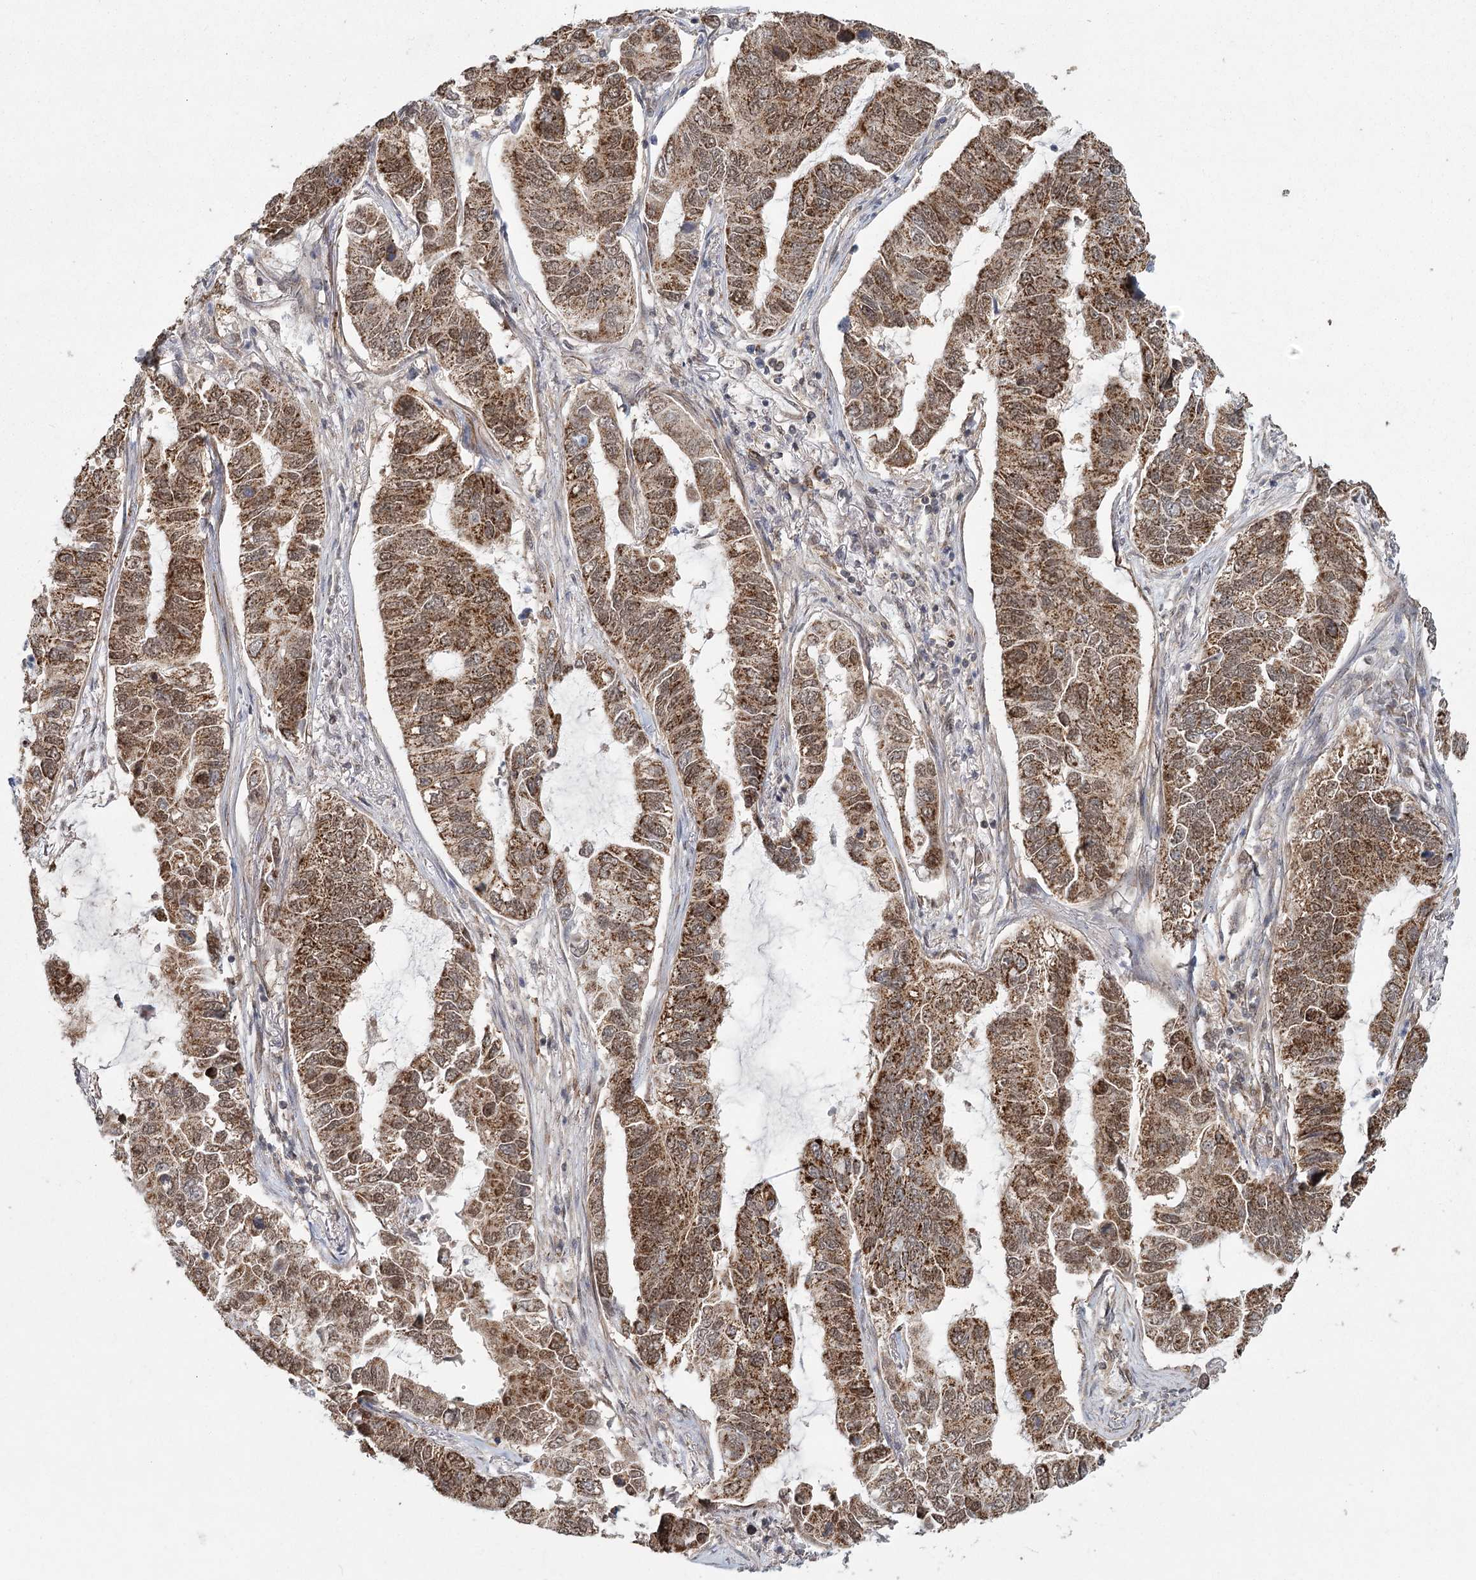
{"staining": {"intensity": "moderate", "quantity": ">75%", "location": "cytoplasmic/membranous,nuclear"}, "tissue": "lung cancer", "cell_type": "Tumor cells", "image_type": "cancer", "snomed": [{"axis": "morphology", "description": "Adenocarcinoma, NOS"}, {"axis": "topography", "description": "Lung"}], "caption": "The image exhibits a brown stain indicating the presence of a protein in the cytoplasmic/membranous and nuclear of tumor cells in adenocarcinoma (lung). (brown staining indicates protein expression, while blue staining denotes nuclei).", "gene": "ZCCHC24", "patient": {"sex": "male", "age": 64}}